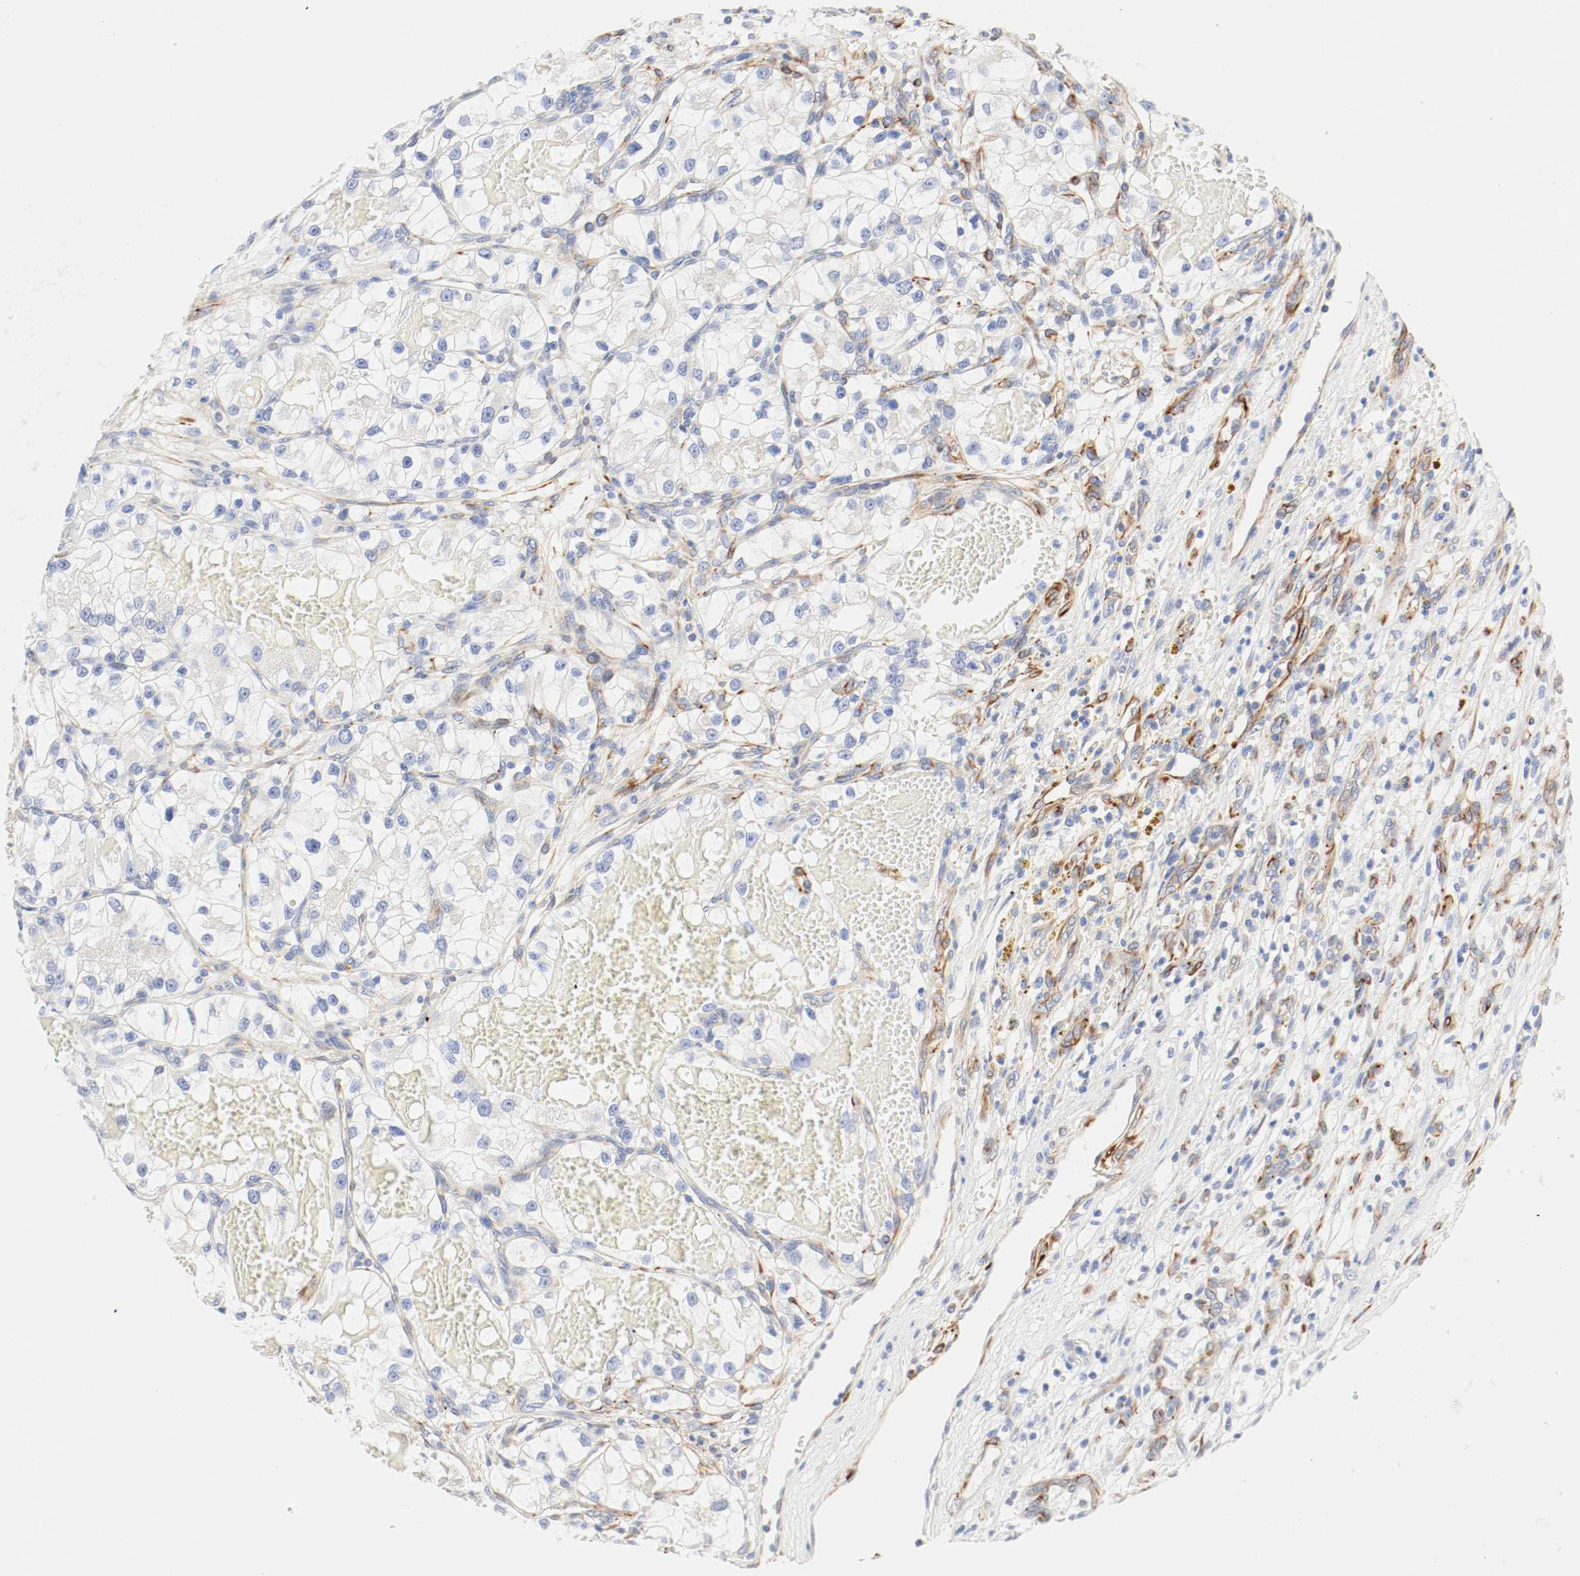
{"staining": {"intensity": "moderate", "quantity": "<25%", "location": "cytoplasmic/membranous"}, "tissue": "renal cancer", "cell_type": "Tumor cells", "image_type": "cancer", "snomed": [{"axis": "morphology", "description": "Adenocarcinoma, NOS"}, {"axis": "topography", "description": "Kidney"}], "caption": "This histopathology image displays renal cancer (adenocarcinoma) stained with immunohistochemistry (IHC) to label a protein in brown. The cytoplasmic/membranous of tumor cells show moderate positivity for the protein. Nuclei are counter-stained blue.", "gene": "GIT1", "patient": {"sex": "female", "age": 57}}